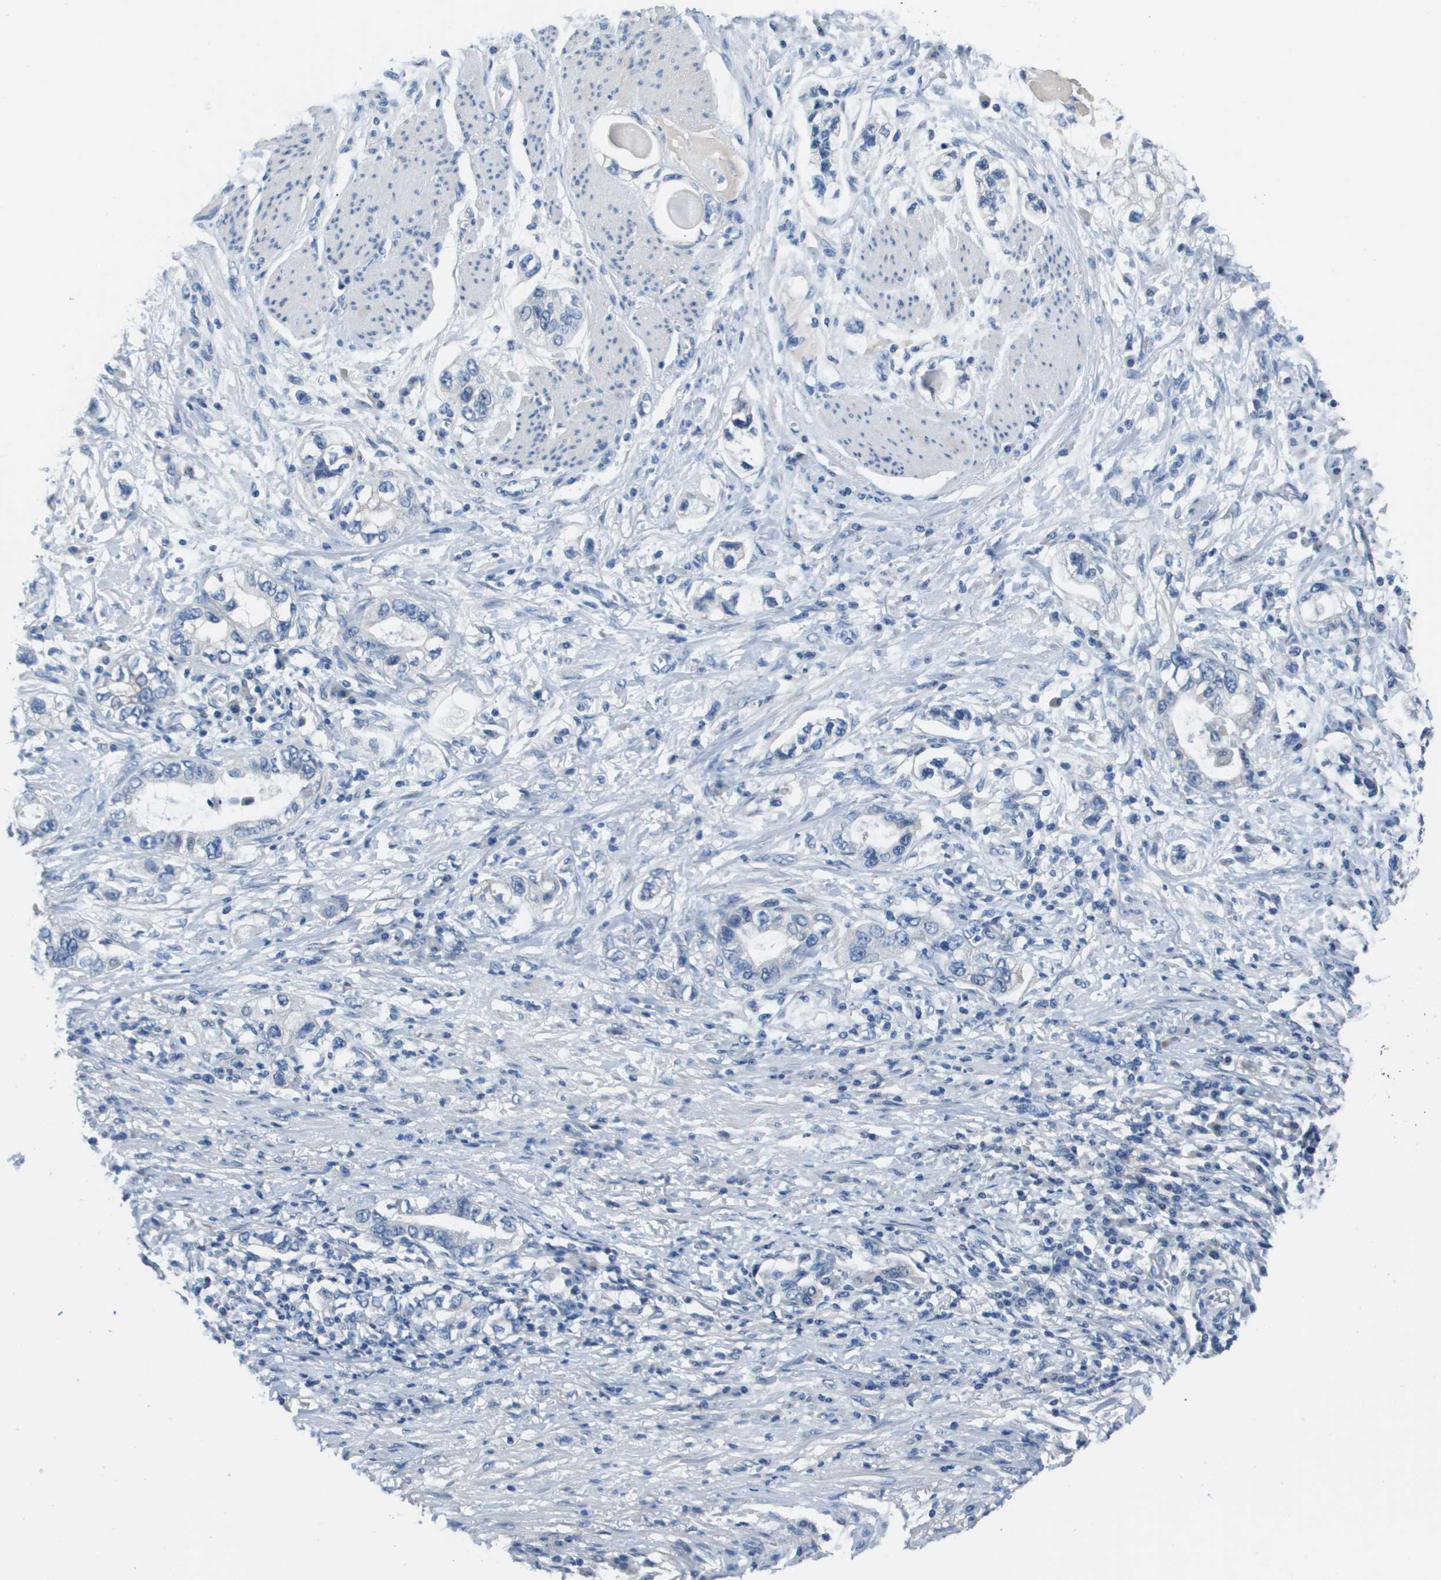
{"staining": {"intensity": "negative", "quantity": "none", "location": "none"}, "tissue": "stomach cancer", "cell_type": "Tumor cells", "image_type": "cancer", "snomed": [{"axis": "morphology", "description": "Adenocarcinoma, NOS"}, {"axis": "topography", "description": "Stomach, lower"}], "caption": "An immunohistochemistry (IHC) photomicrograph of stomach cancer is shown. There is no staining in tumor cells of stomach cancer.", "gene": "NCS1", "patient": {"sex": "female", "age": 93}}